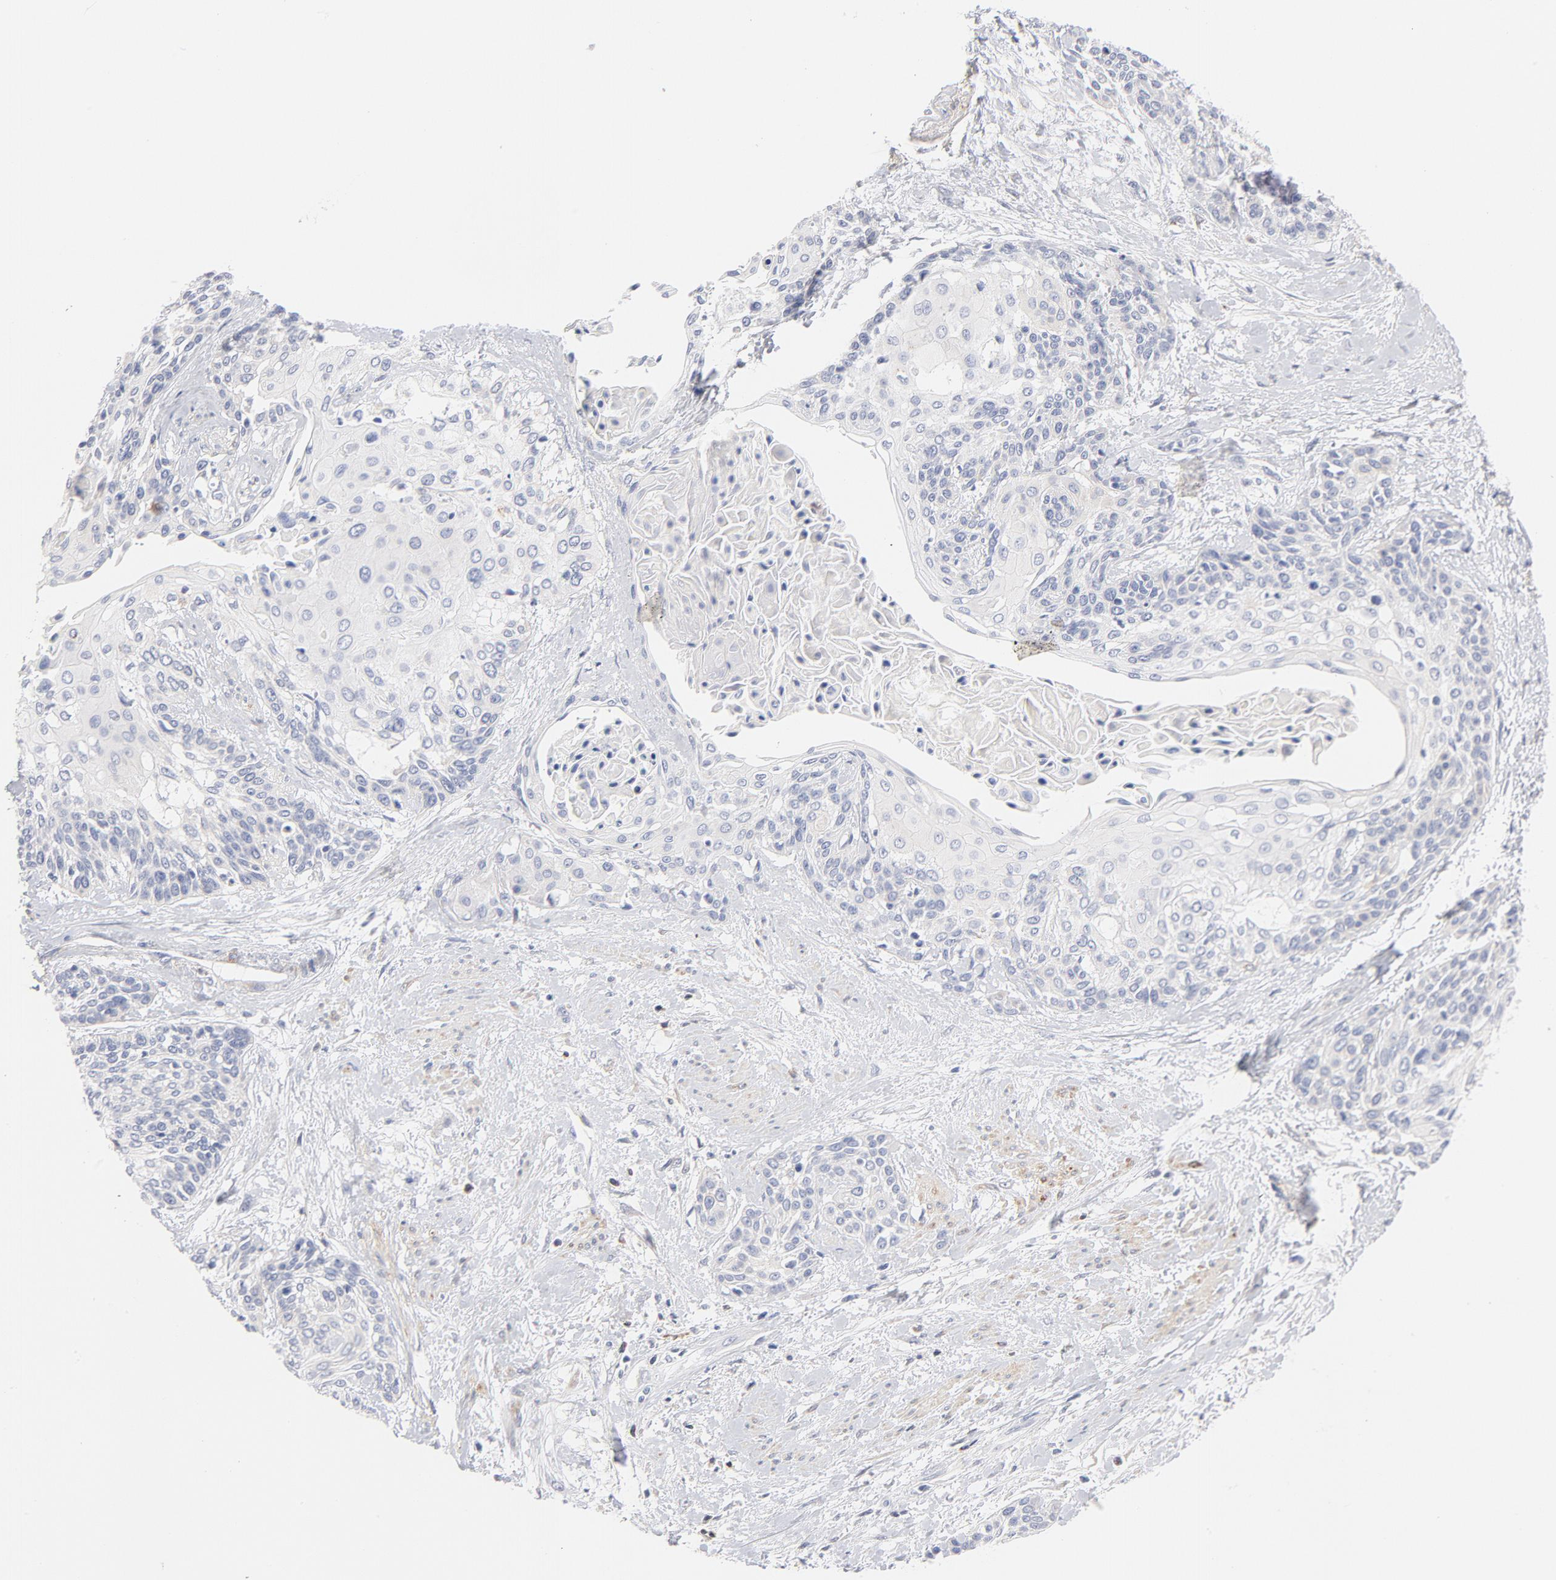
{"staining": {"intensity": "negative", "quantity": "none", "location": "none"}, "tissue": "cervical cancer", "cell_type": "Tumor cells", "image_type": "cancer", "snomed": [{"axis": "morphology", "description": "Squamous cell carcinoma, NOS"}, {"axis": "topography", "description": "Cervix"}], "caption": "IHC histopathology image of neoplastic tissue: cervical squamous cell carcinoma stained with DAB (3,3'-diaminobenzidine) reveals no significant protein positivity in tumor cells. (Immunohistochemistry (ihc), brightfield microscopy, high magnification).", "gene": "MID1", "patient": {"sex": "female", "age": 57}}